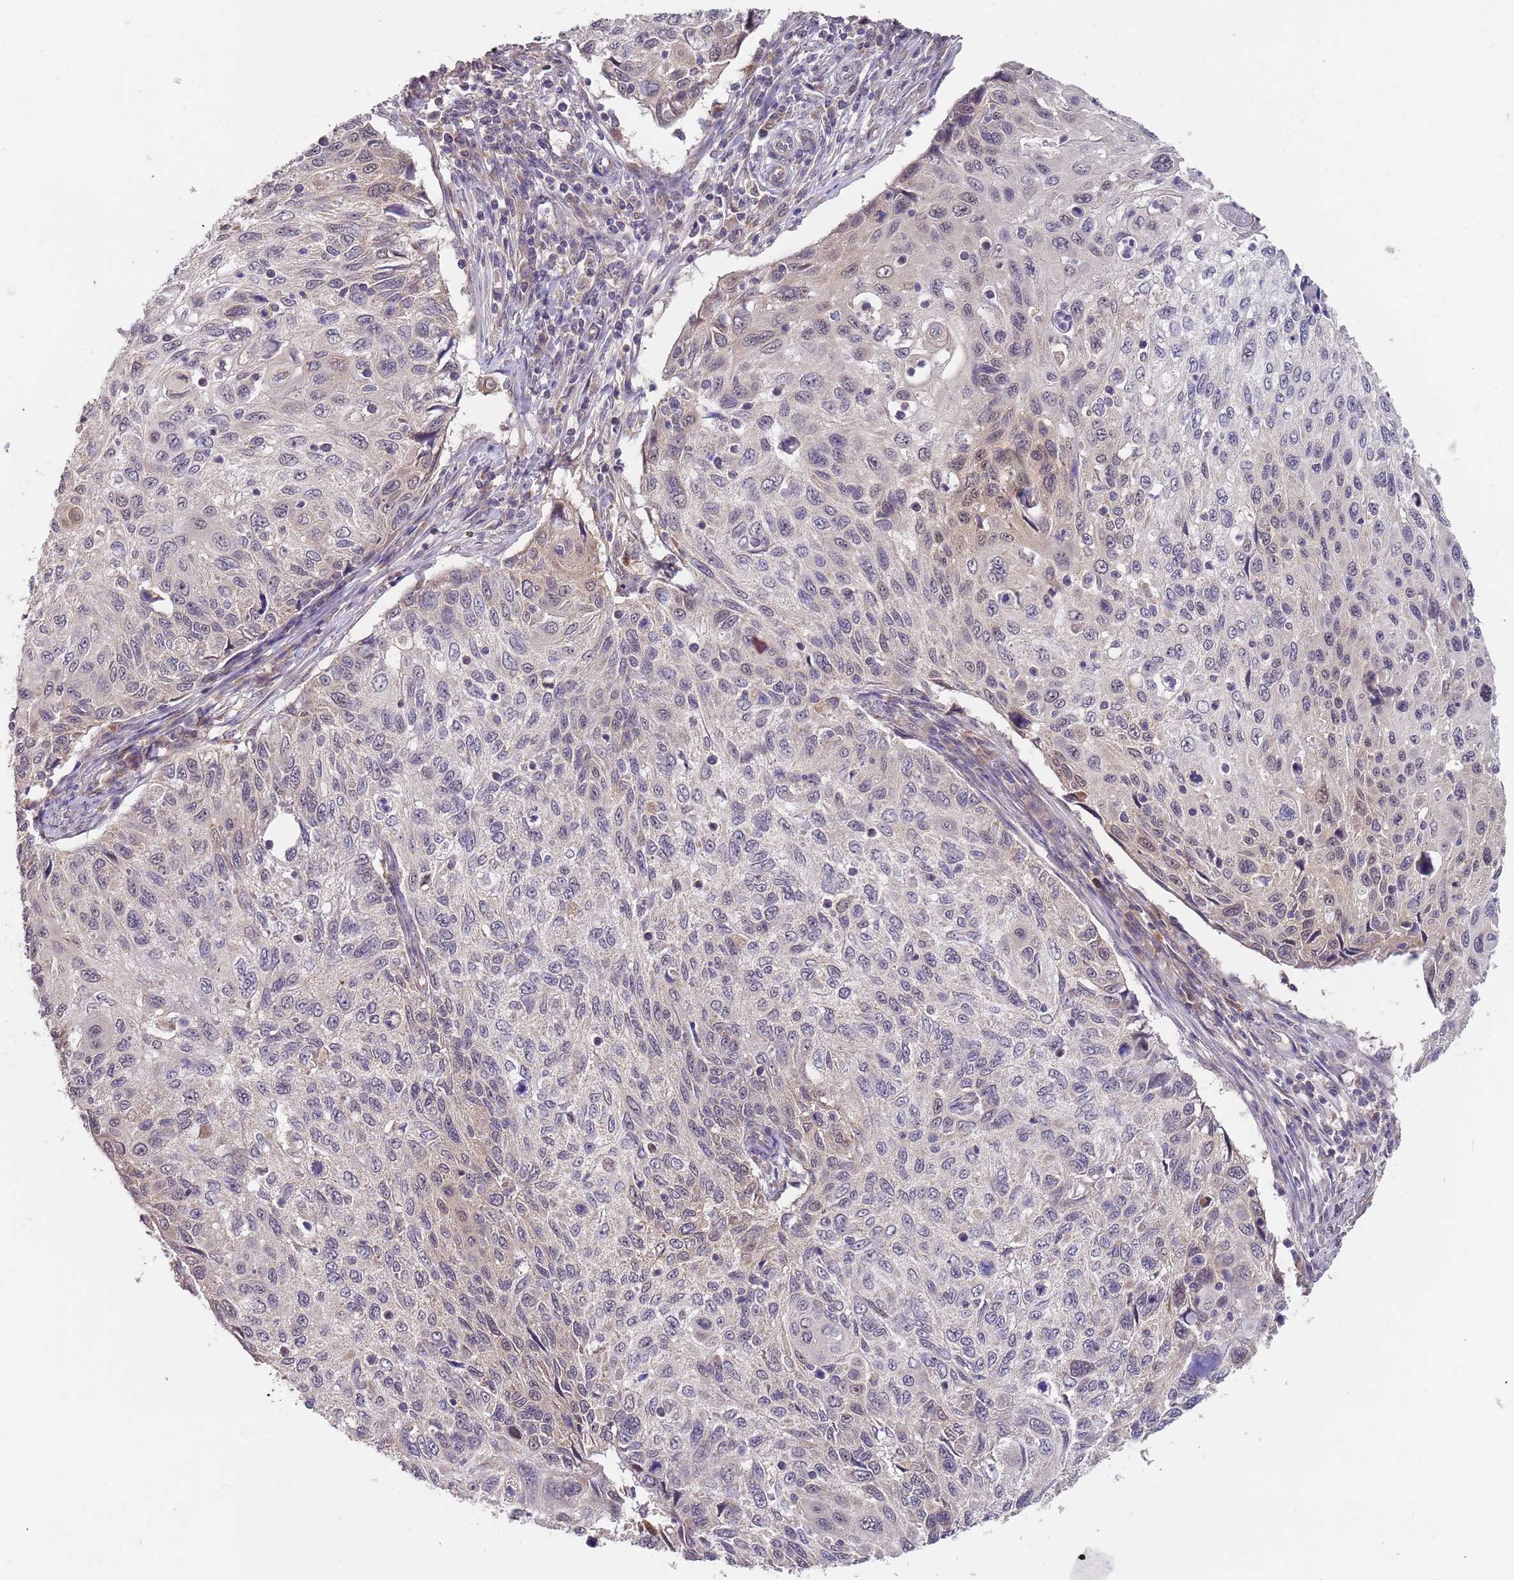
{"staining": {"intensity": "negative", "quantity": "none", "location": "none"}, "tissue": "cervical cancer", "cell_type": "Tumor cells", "image_type": "cancer", "snomed": [{"axis": "morphology", "description": "Squamous cell carcinoma, NOS"}, {"axis": "topography", "description": "Cervix"}], "caption": "This is a micrograph of IHC staining of cervical cancer (squamous cell carcinoma), which shows no expression in tumor cells.", "gene": "TMEM64", "patient": {"sex": "female", "age": 70}}